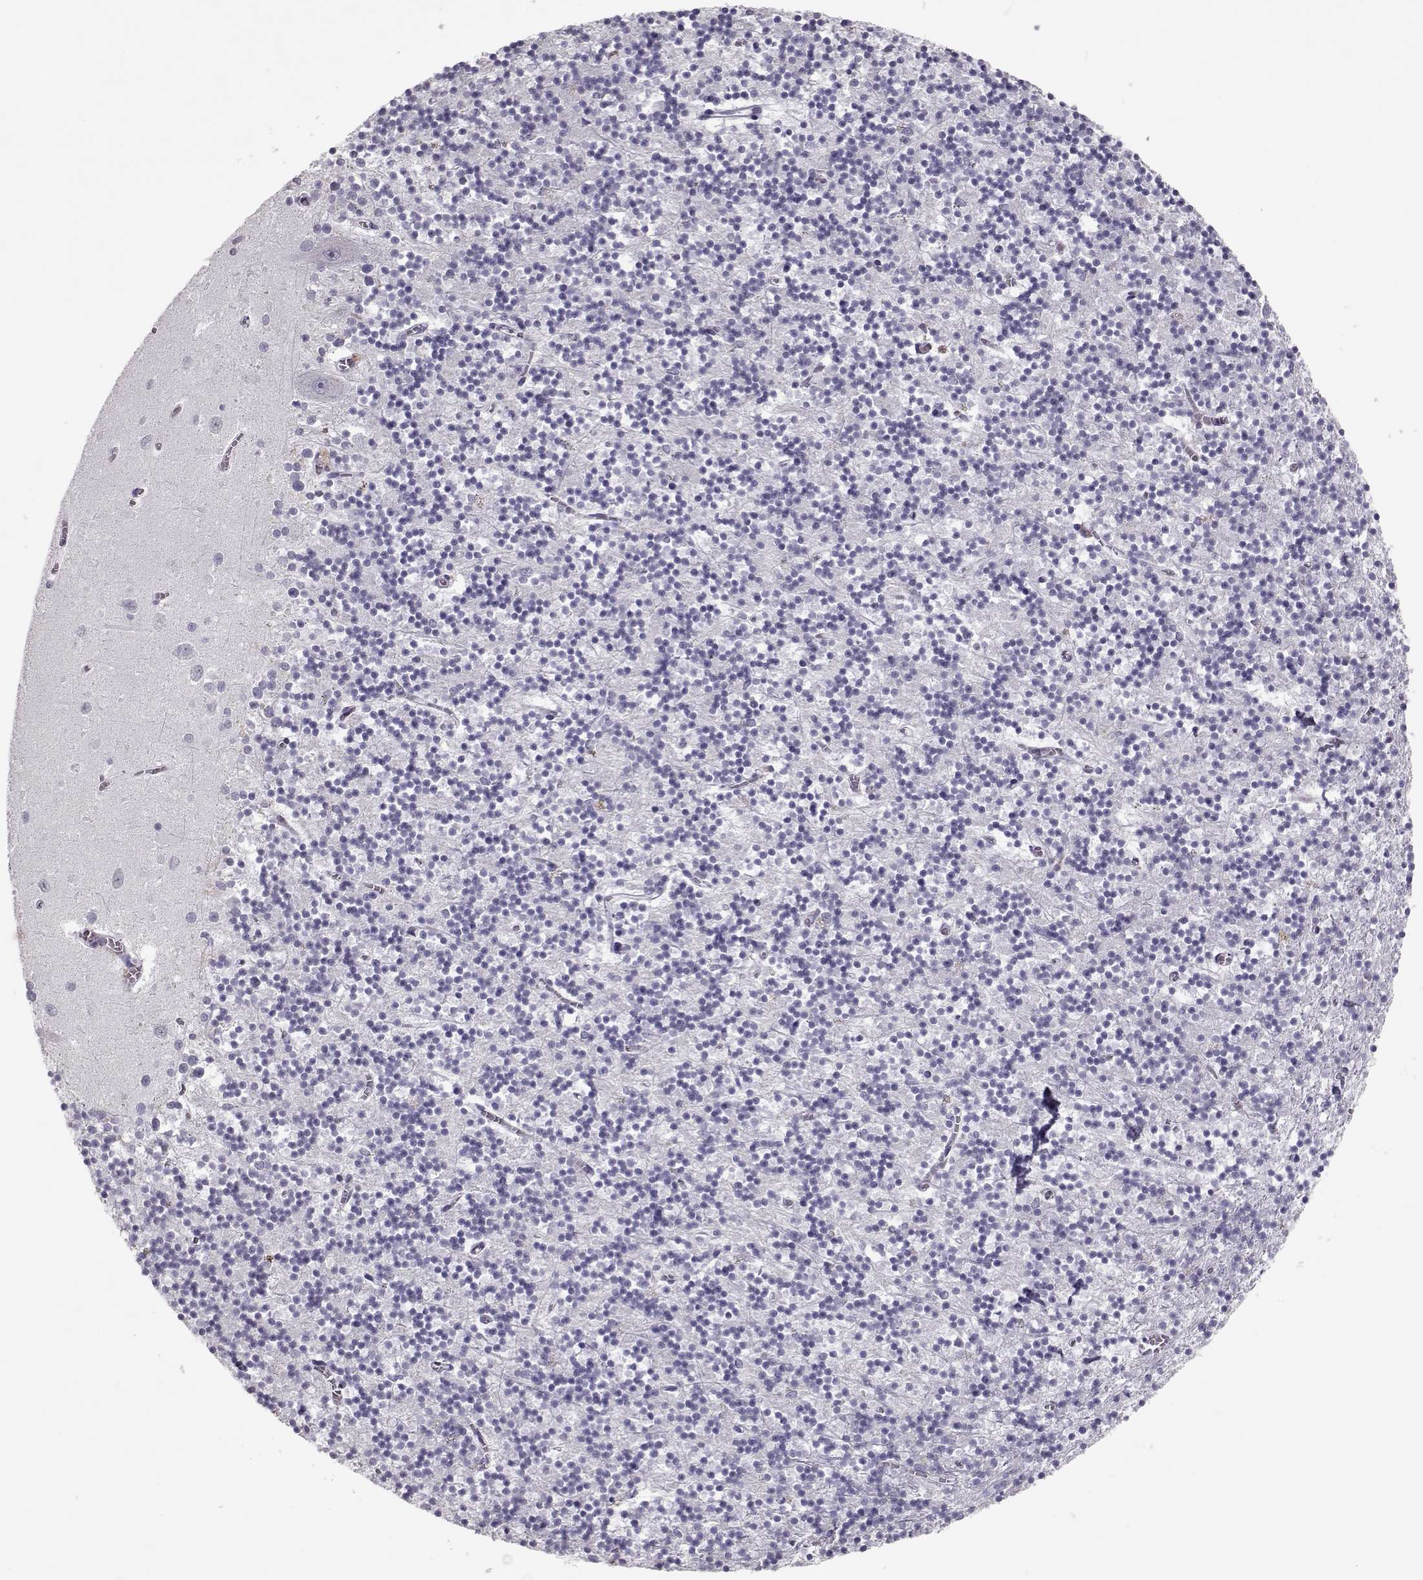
{"staining": {"intensity": "negative", "quantity": "none", "location": "none"}, "tissue": "cerebellum", "cell_type": "Cells in granular layer", "image_type": "normal", "snomed": [{"axis": "morphology", "description": "Normal tissue, NOS"}, {"axis": "topography", "description": "Cerebellum"}], "caption": "This micrograph is of normal cerebellum stained with immunohistochemistry to label a protein in brown with the nuclei are counter-stained blue. There is no positivity in cells in granular layer. (DAB (3,3'-diaminobenzidine) immunohistochemistry (IHC) visualized using brightfield microscopy, high magnification).", "gene": "SGO1", "patient": {"sex": "female", "age": 64}}